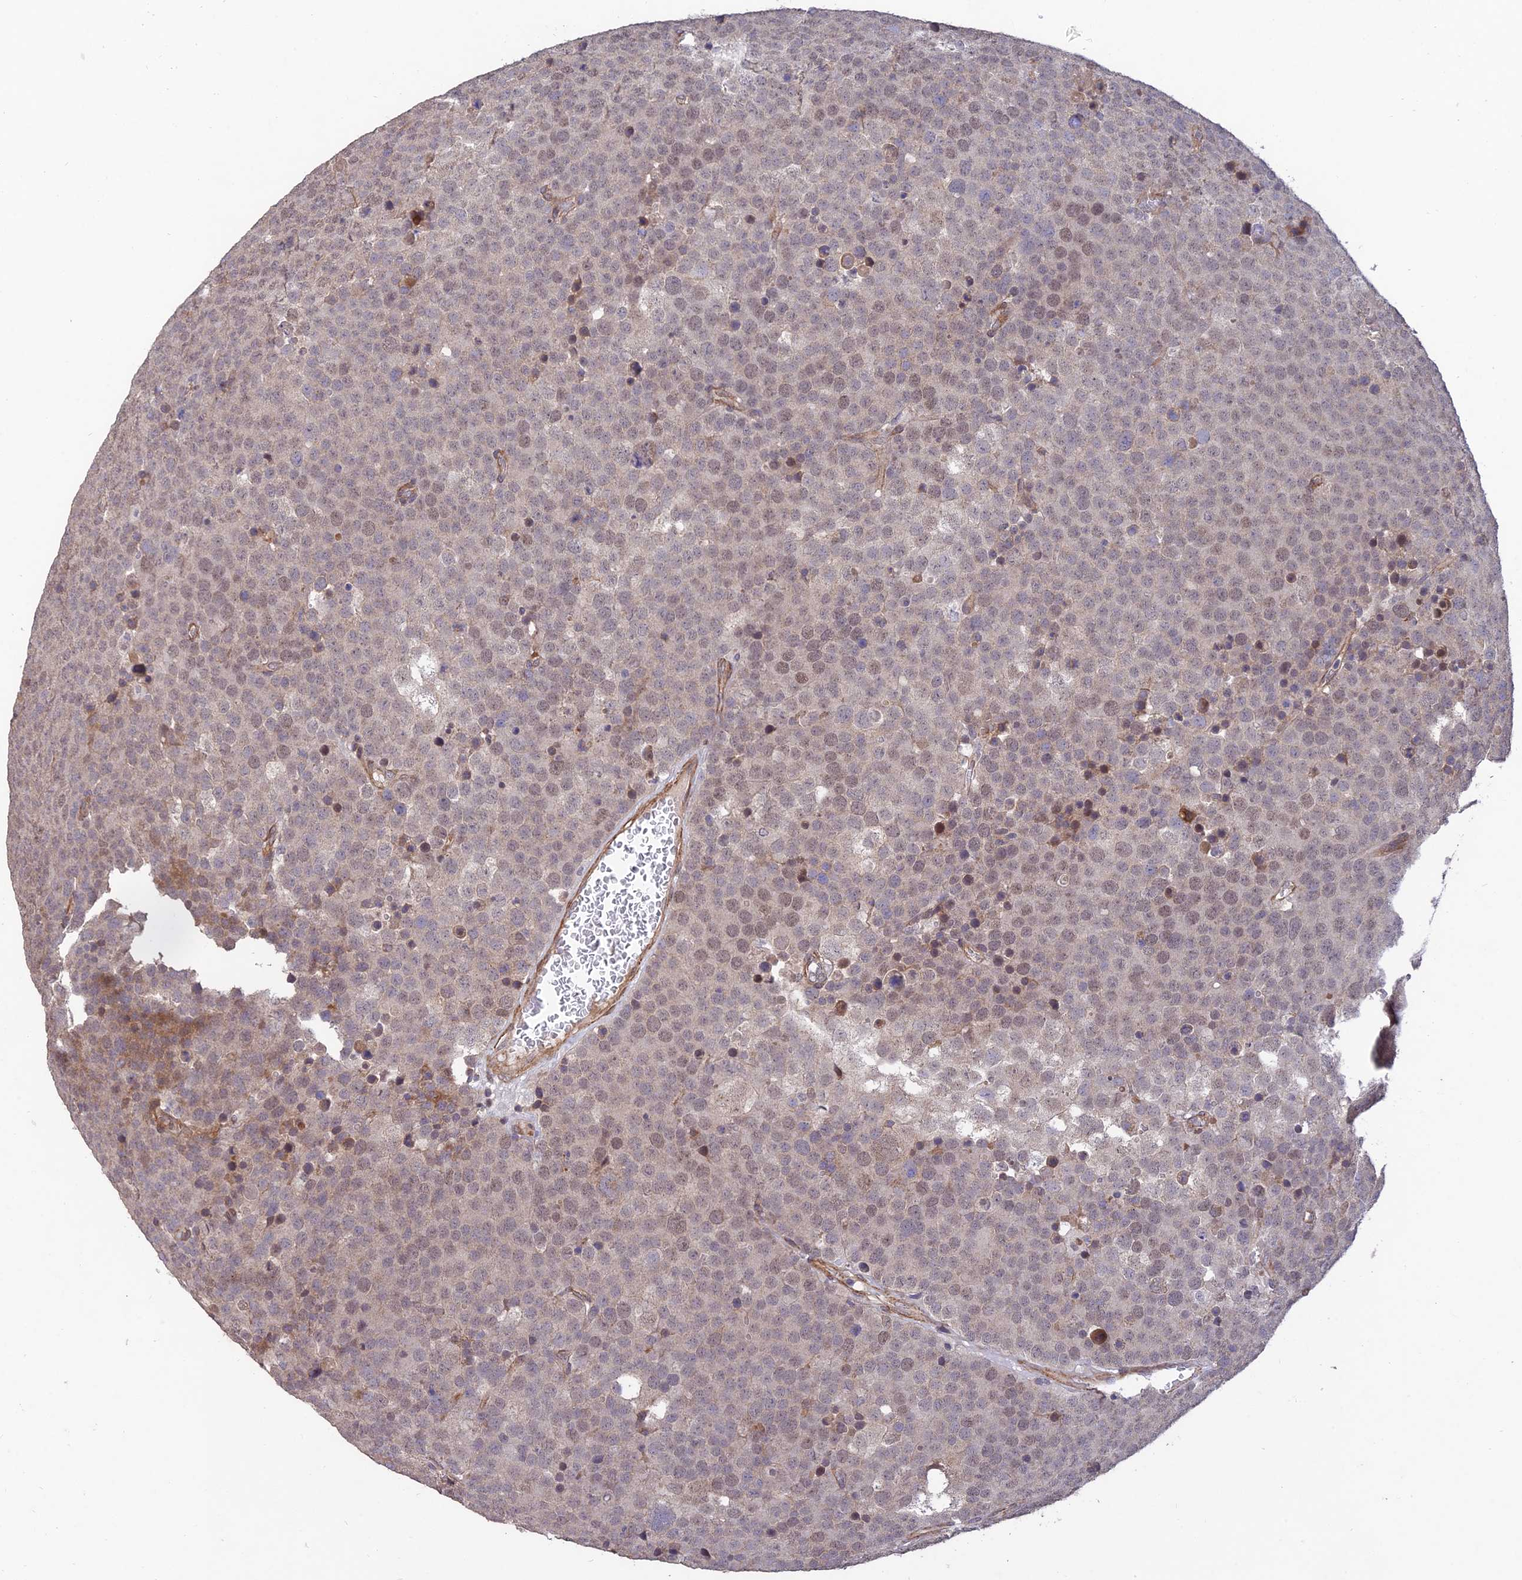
{"staining": {"intensity": "weak", "quantity": "25%-75%", "location": "cytoplasmic/membranous,nuclear"}, "tissue": "testis cancer", "cell_type": "Tumor cells", "image_type": "cancer", "snomed": [{"axis": "morphology", "description": "Seminoma, NOS"}, {"axis": "topography", "description": "Testis"}], "caption": "Human testis cancer stained for a protein (brown) reveals weak cytoplasmic/membranous and nuclear positive positivity in approximately 25%-75% of tumor cells.", "gene": "PAGR1", "patient": {"sex": "male", "age": 71}}